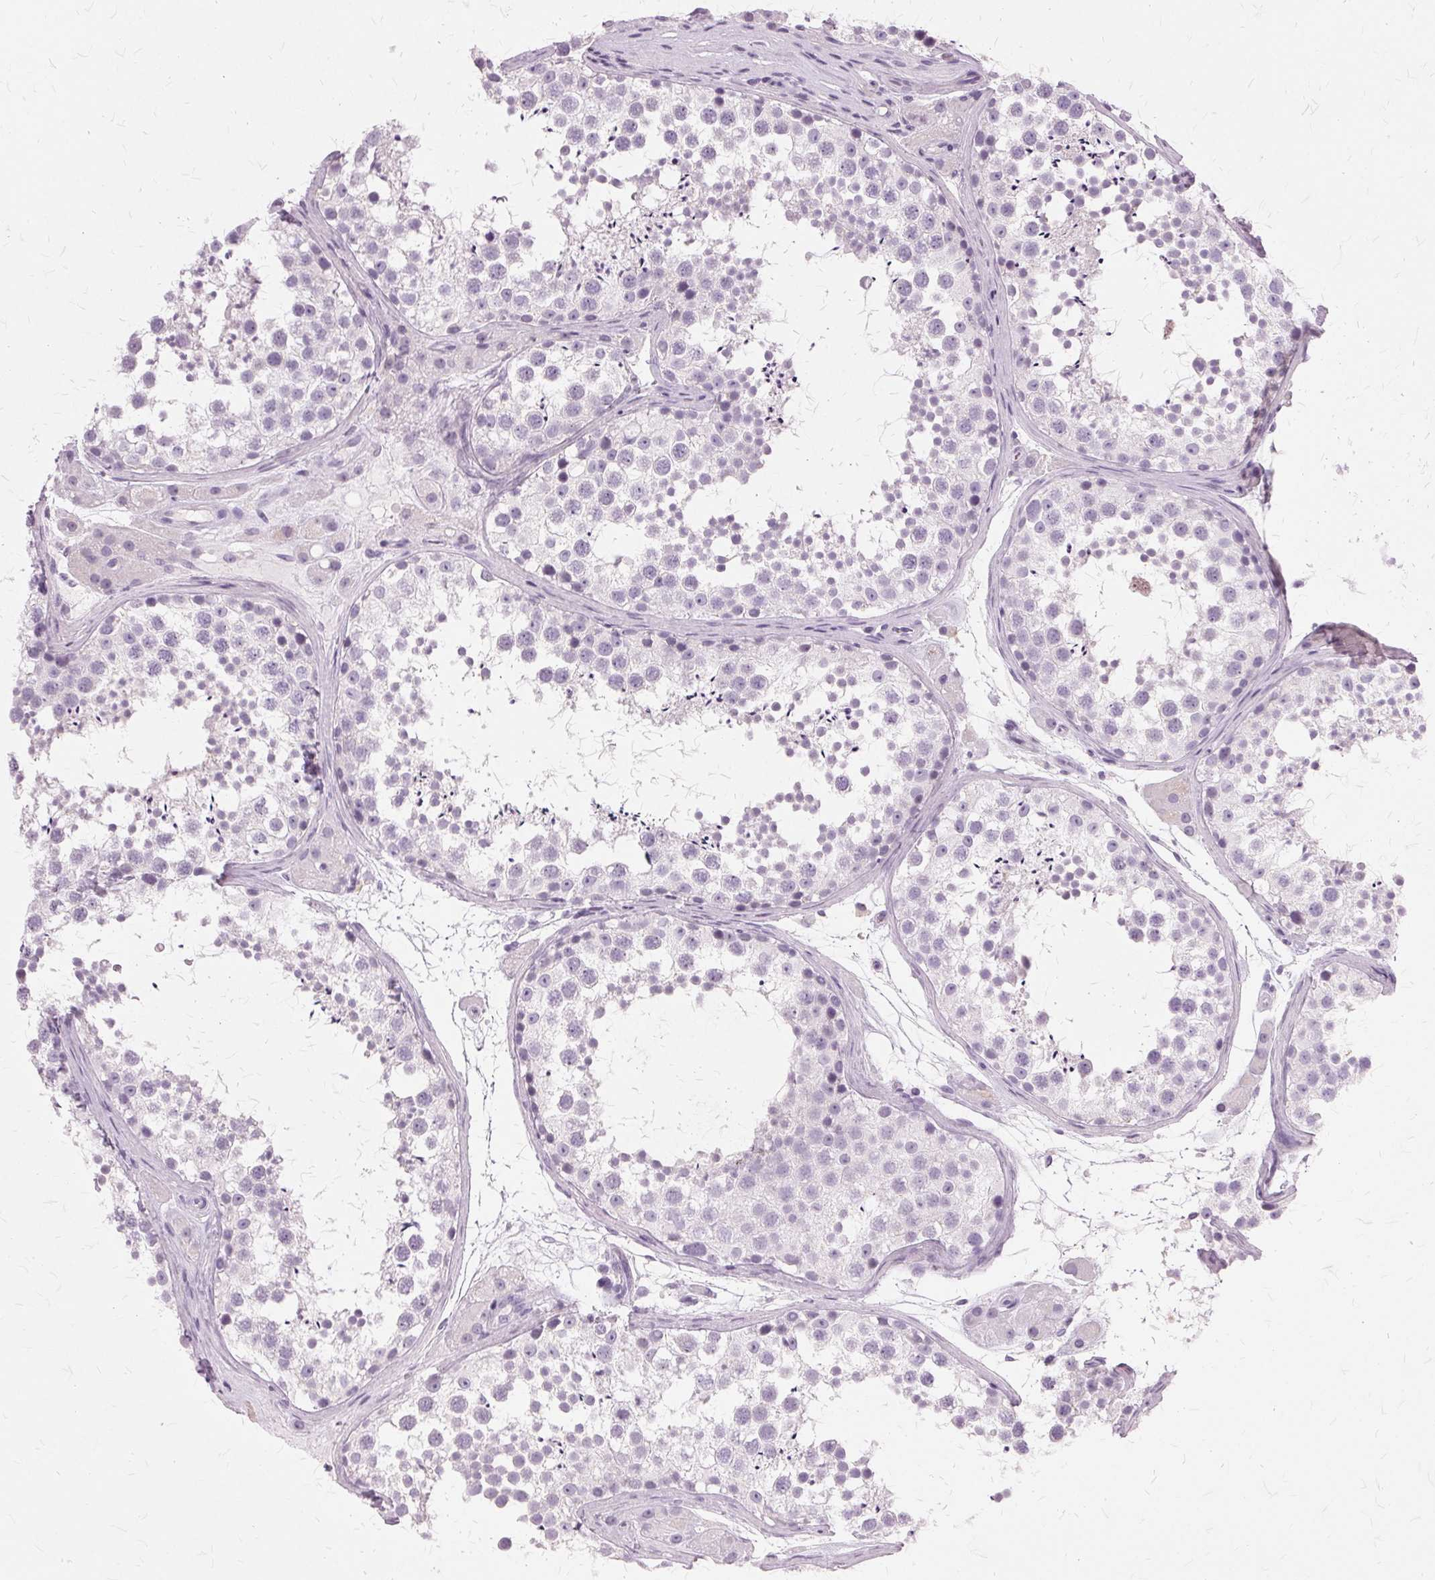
{"staining": {"intensity": "negative", "quantity": "none", "location": "none"}, "tissue": "testis", "cell_type": "Cells in seminiferous ducts", "image_type": "normal", "snomed": [{"axis": "morphology", "description": "Normal tissue, NOS"}, {"axis": "topography", "description": "Testis"}], "caption": "A high-resolution image shows immunohistochemistry staining of benign testis, which demonstrates no significant expression in cells in seminiferous ducts. Brightfield microscopy of immunohistochemistry stained with DAB (brown) and hematoxylin (blue), captured at high magnification.", "gene": "SLC45A3", "patient": {"sex": "male", "age": 41}}